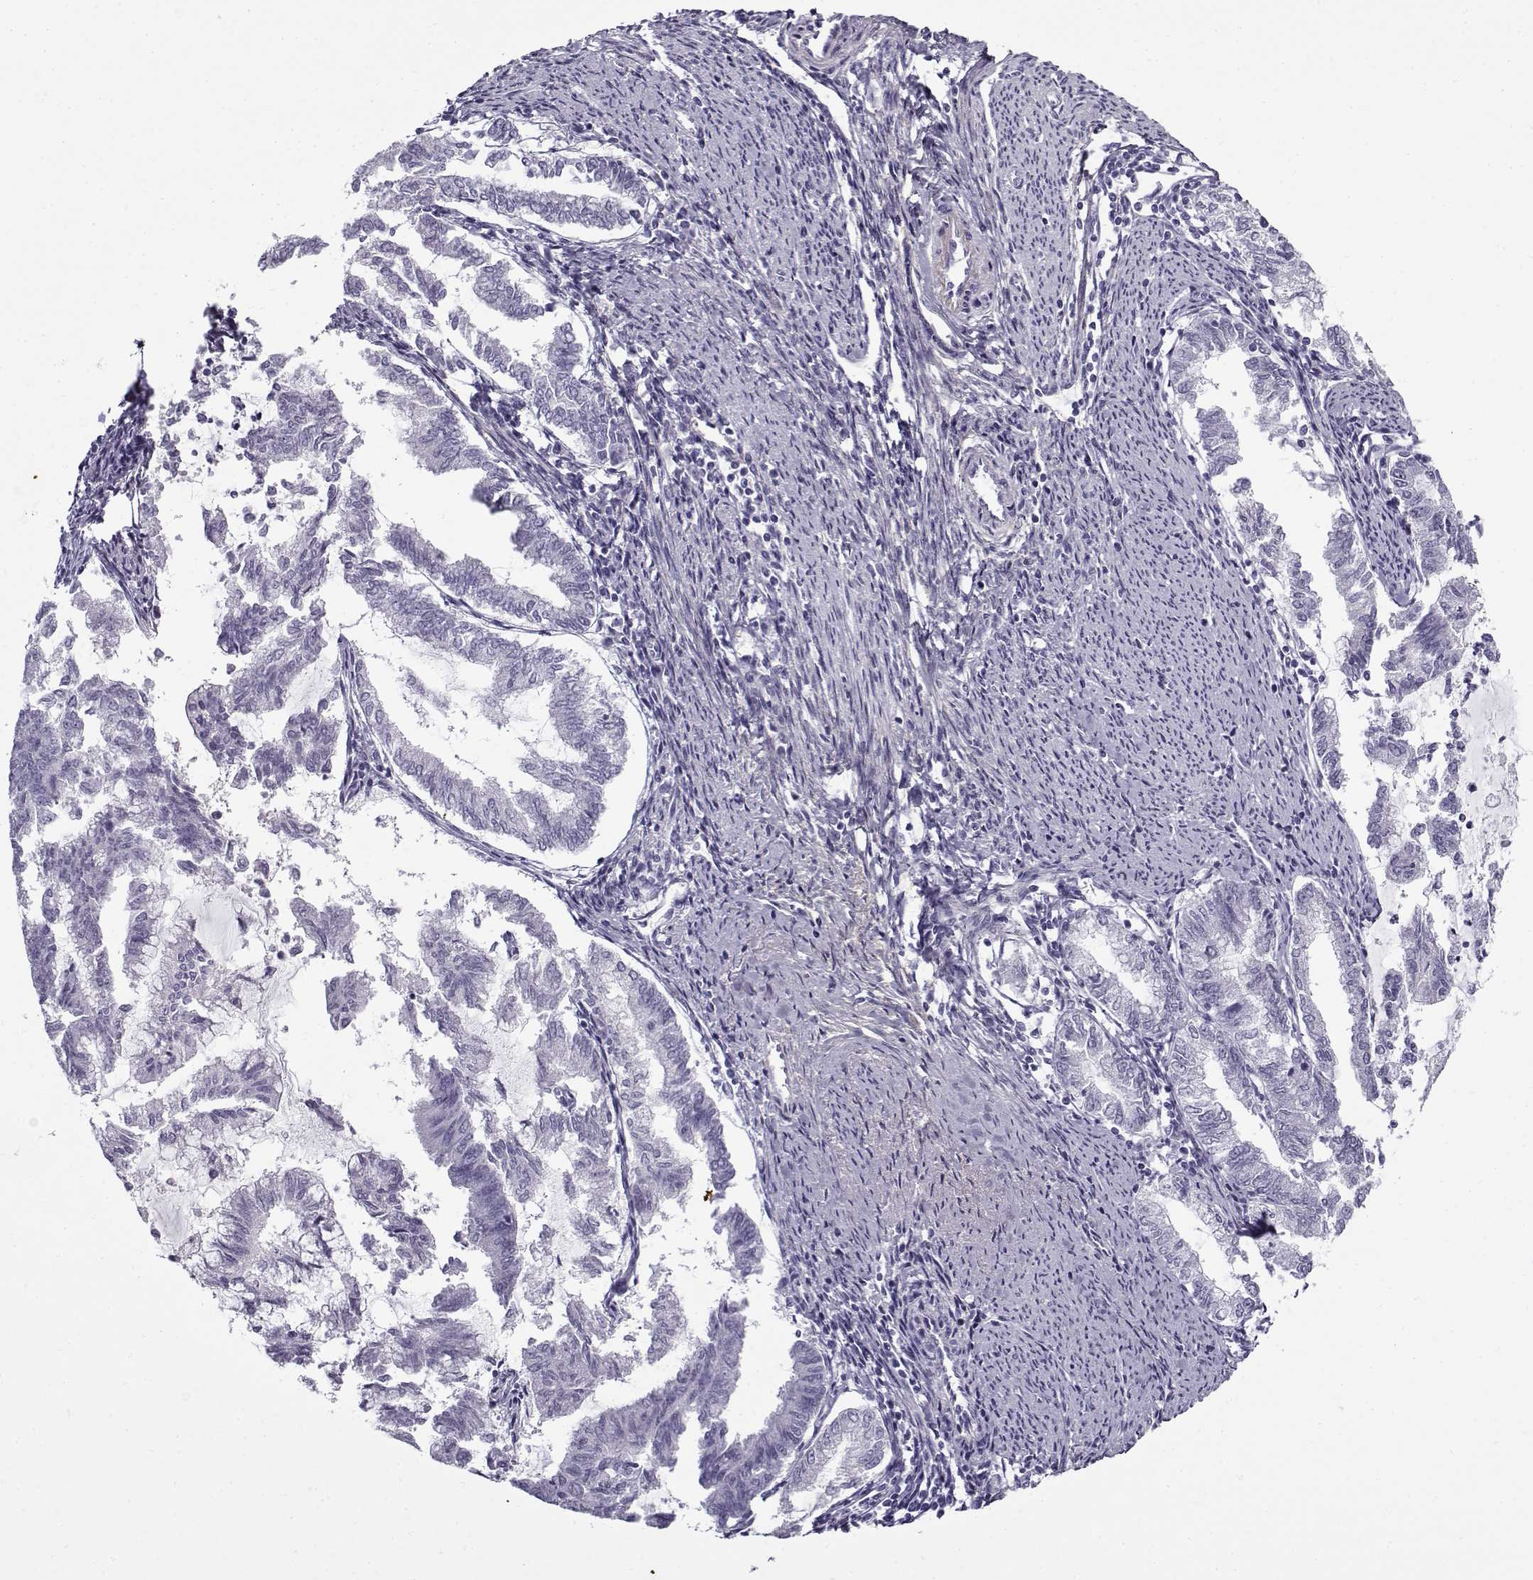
{"staining": {"intensity": "negative", "quantity": "none", "location": "none"}, "tissue": "endometrial cancer", "cell_type": "Tumor cells", "image_type": "cancer", "snomed": [{"axis": "morphology", "description": "Adenocarcinoma, NOS"}, {"axis": "topography", "description": "Endometrium"}], "caption": "Immunohistochemistry (IHC) of endometrial cancer displays no staining in tumor cells.", "gene": "GTSF1L", "patient": {"sex": "female", "age": 79}}